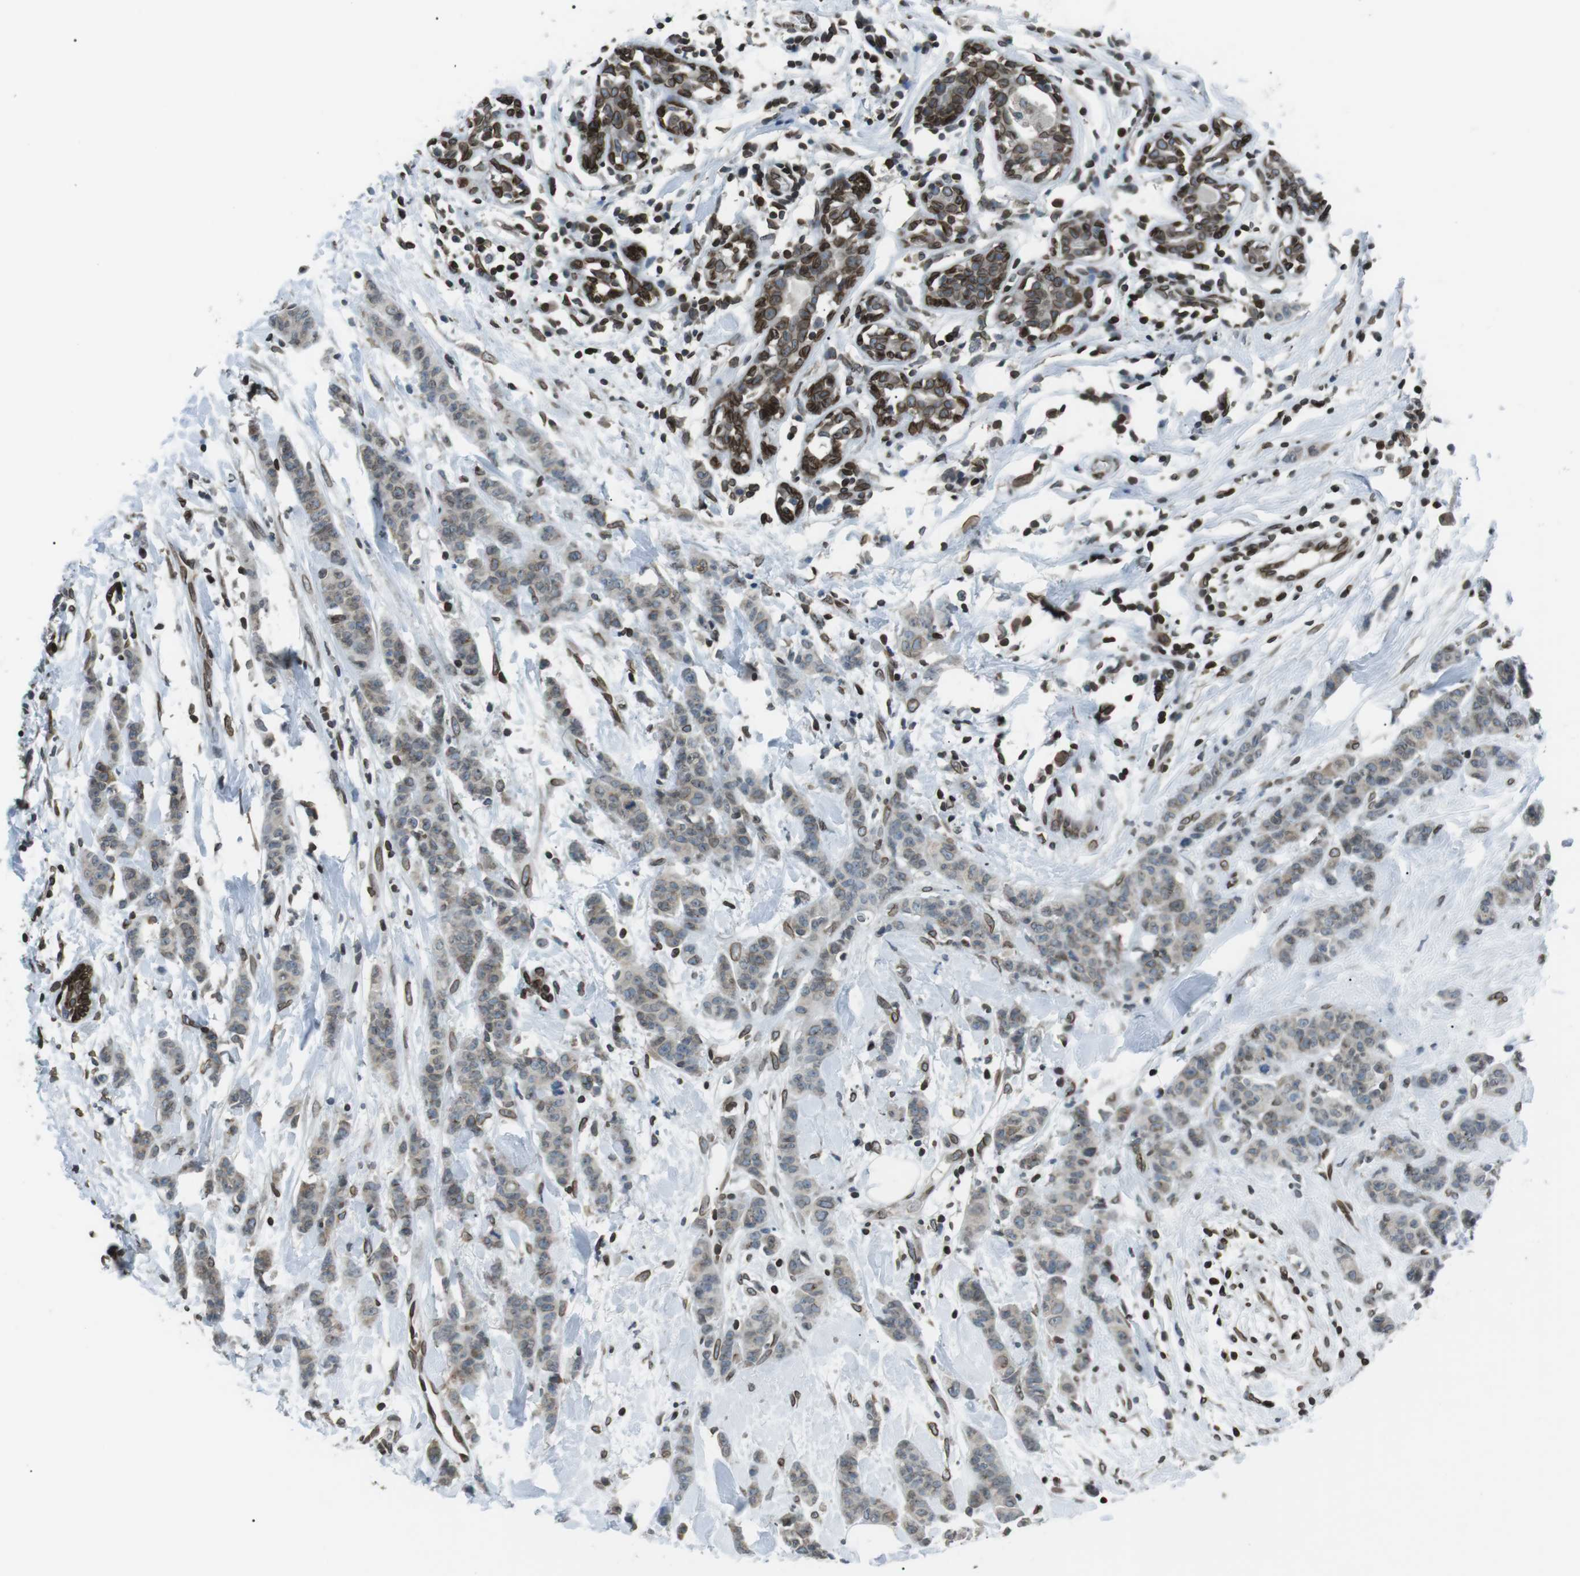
{"staining": {"intensity": "negative", "quantity": "none", "location": "none"}, "tissue": "breast cancer", "cell_type": "Tumor cells", "image_type": "cancer", "snomed": [{"axis": "morphology", "description": "Normal tissue, NOS"}, {"axis": "morphology", "description": "Duct carcinoma"}, {"axis": "topography", "description": "Breast"}], "caption": "The immunohistochemistry (IHC) image has no significant positivity in tumor cells of breast cancer tissue.", "gene": "TMX4", "patient": {"sex": "female", "age": 40}}